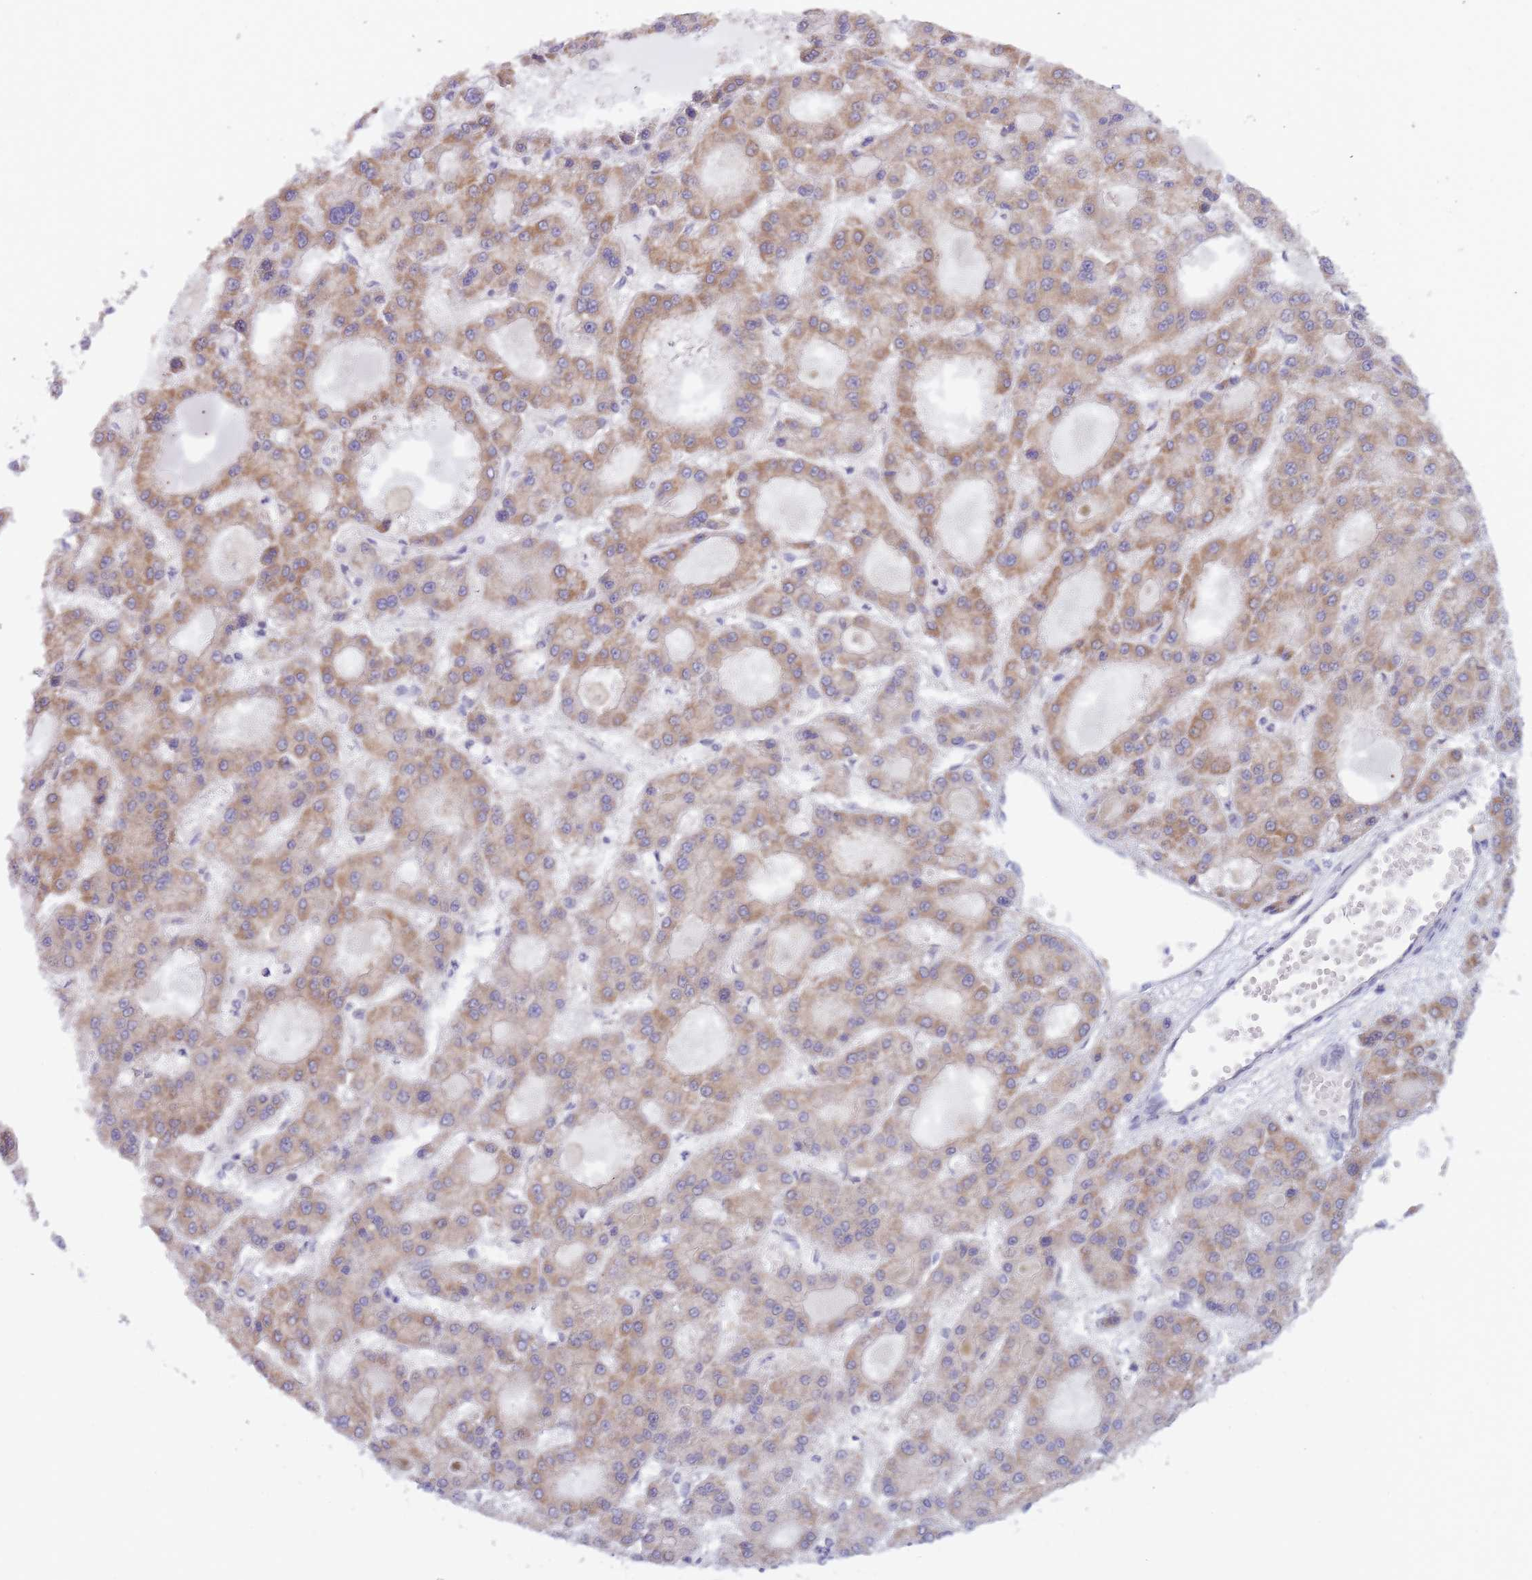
{"staining": {"intensity": "weak", "quantity": "25%-75%", "location": "cytoplasmic/membranous"}, "tissue": "liver cancer", "cell_type": "Tumor cells", "image_type": "cancer", "snomed": [{"axis": "morphology", "description": "Carcinoma, Hepatocellular, NOS"}, {"axis": "topography", "description": "Liver"}], "caption": "Liver cancer (hepatocellular carcinoma) stained with a brown dye reveals weak cytoplasmic/membranous positive expression in approximately 25%-75% of tumor cells.", "gene": "NSFL1C", "patient": {"sex": "male", "age": 70}}